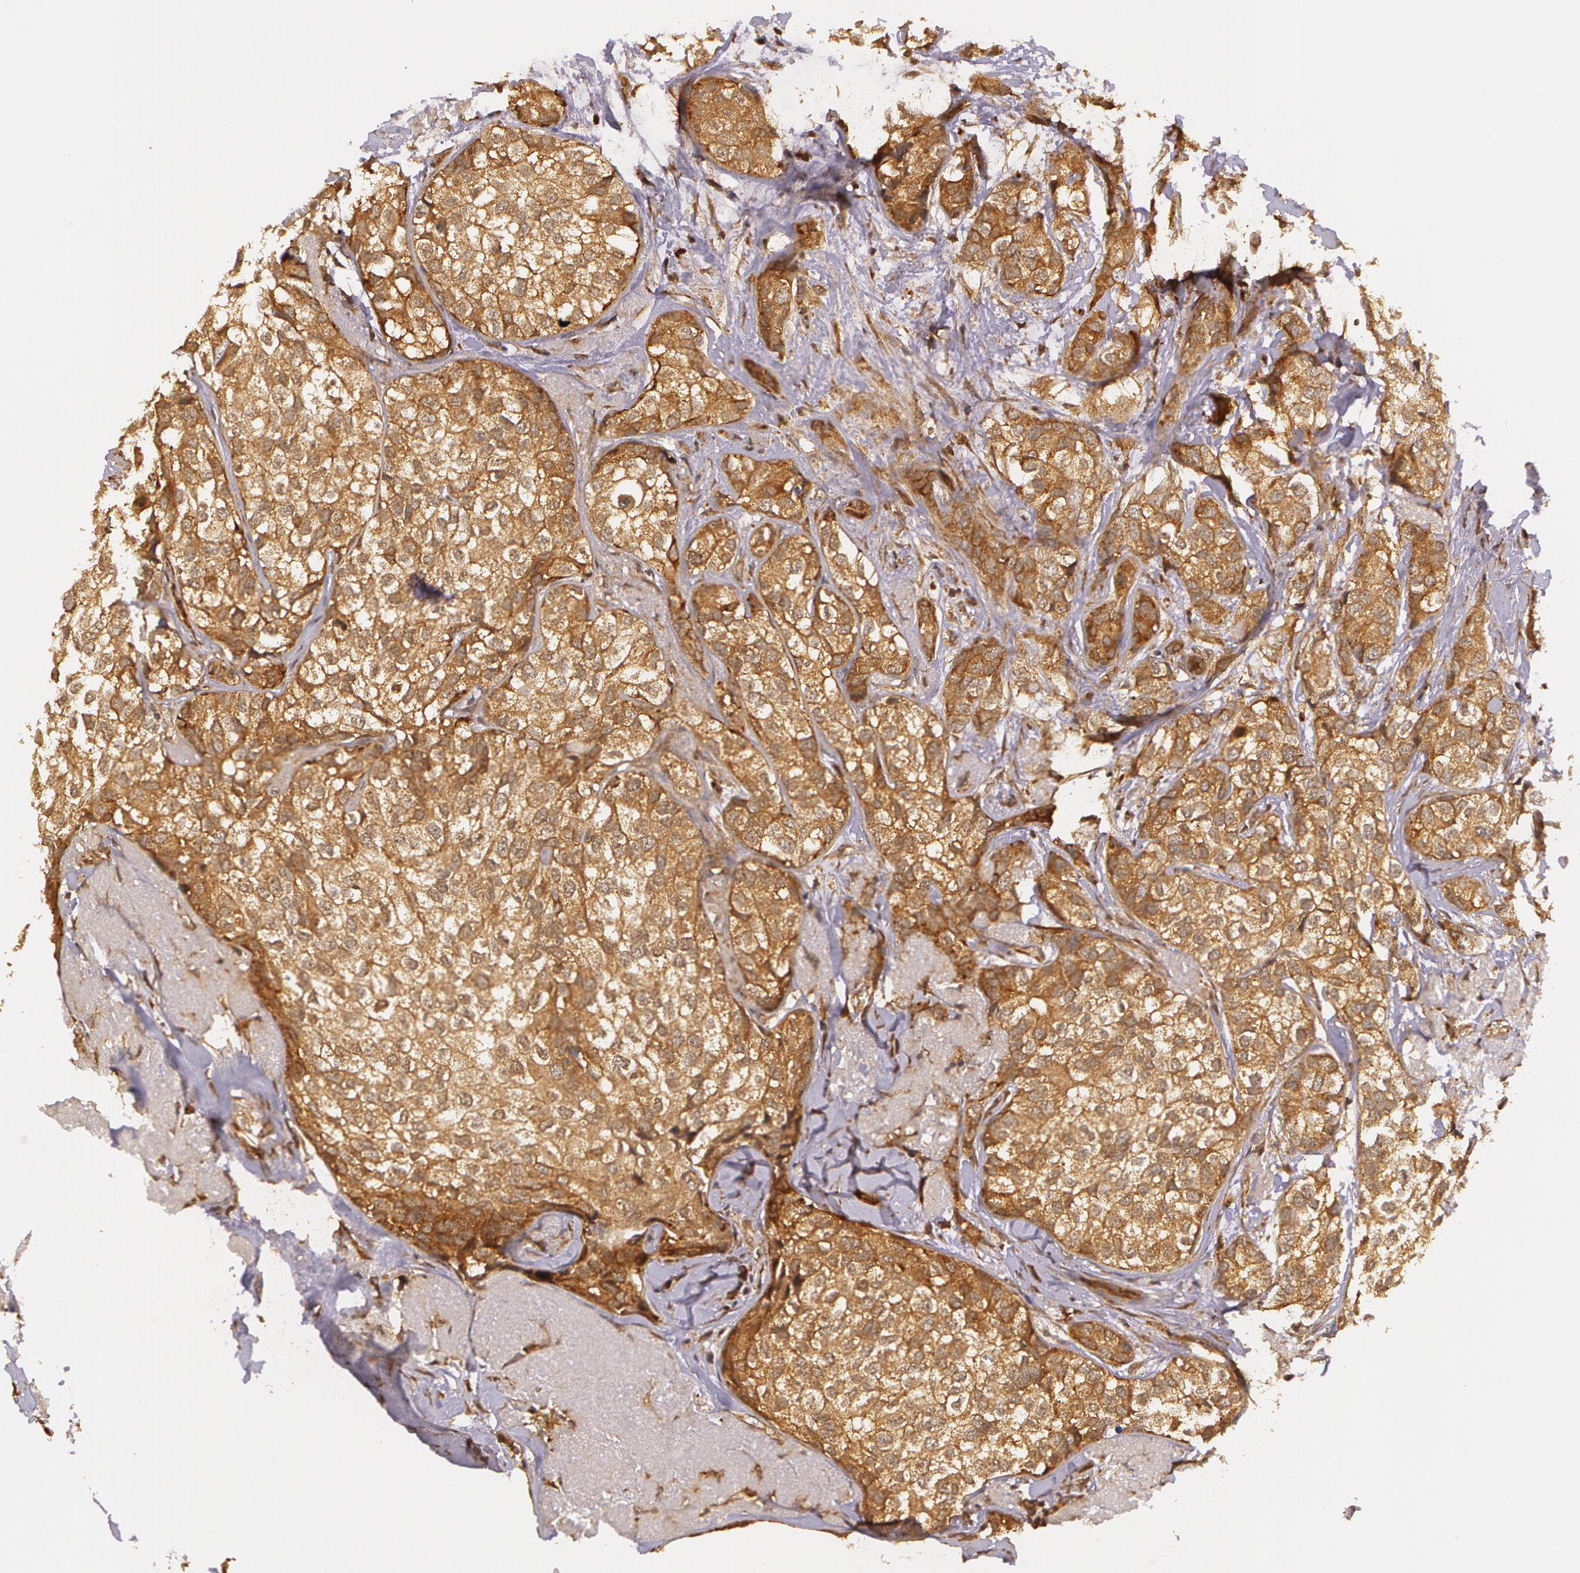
{"staining": {"intensity": "moderate", "quantity": ">75%", "location": "cytoplasmic/membranous"}, "tissue": "breast cancer", "cell_type": "Tumor cells", "image_type": "cancer", "snomed": [{"axis": "morphology", "description": "Duct carcinoma"}, {"axis": "topography", "description": "Breast"}], "caption": "Brown immunohistochemical staining in breast cancer (invasive ductal carcinoma) displays moderate cytoplasmic/membranous positivity in about >75% of tumor cells. (DAB (3,3'-diaminobenzidine) IHC, brown staining for protein, blue staining for nuclei).", "gene": "ASCC2", "patient": {"sex": "female", "age": 68}}